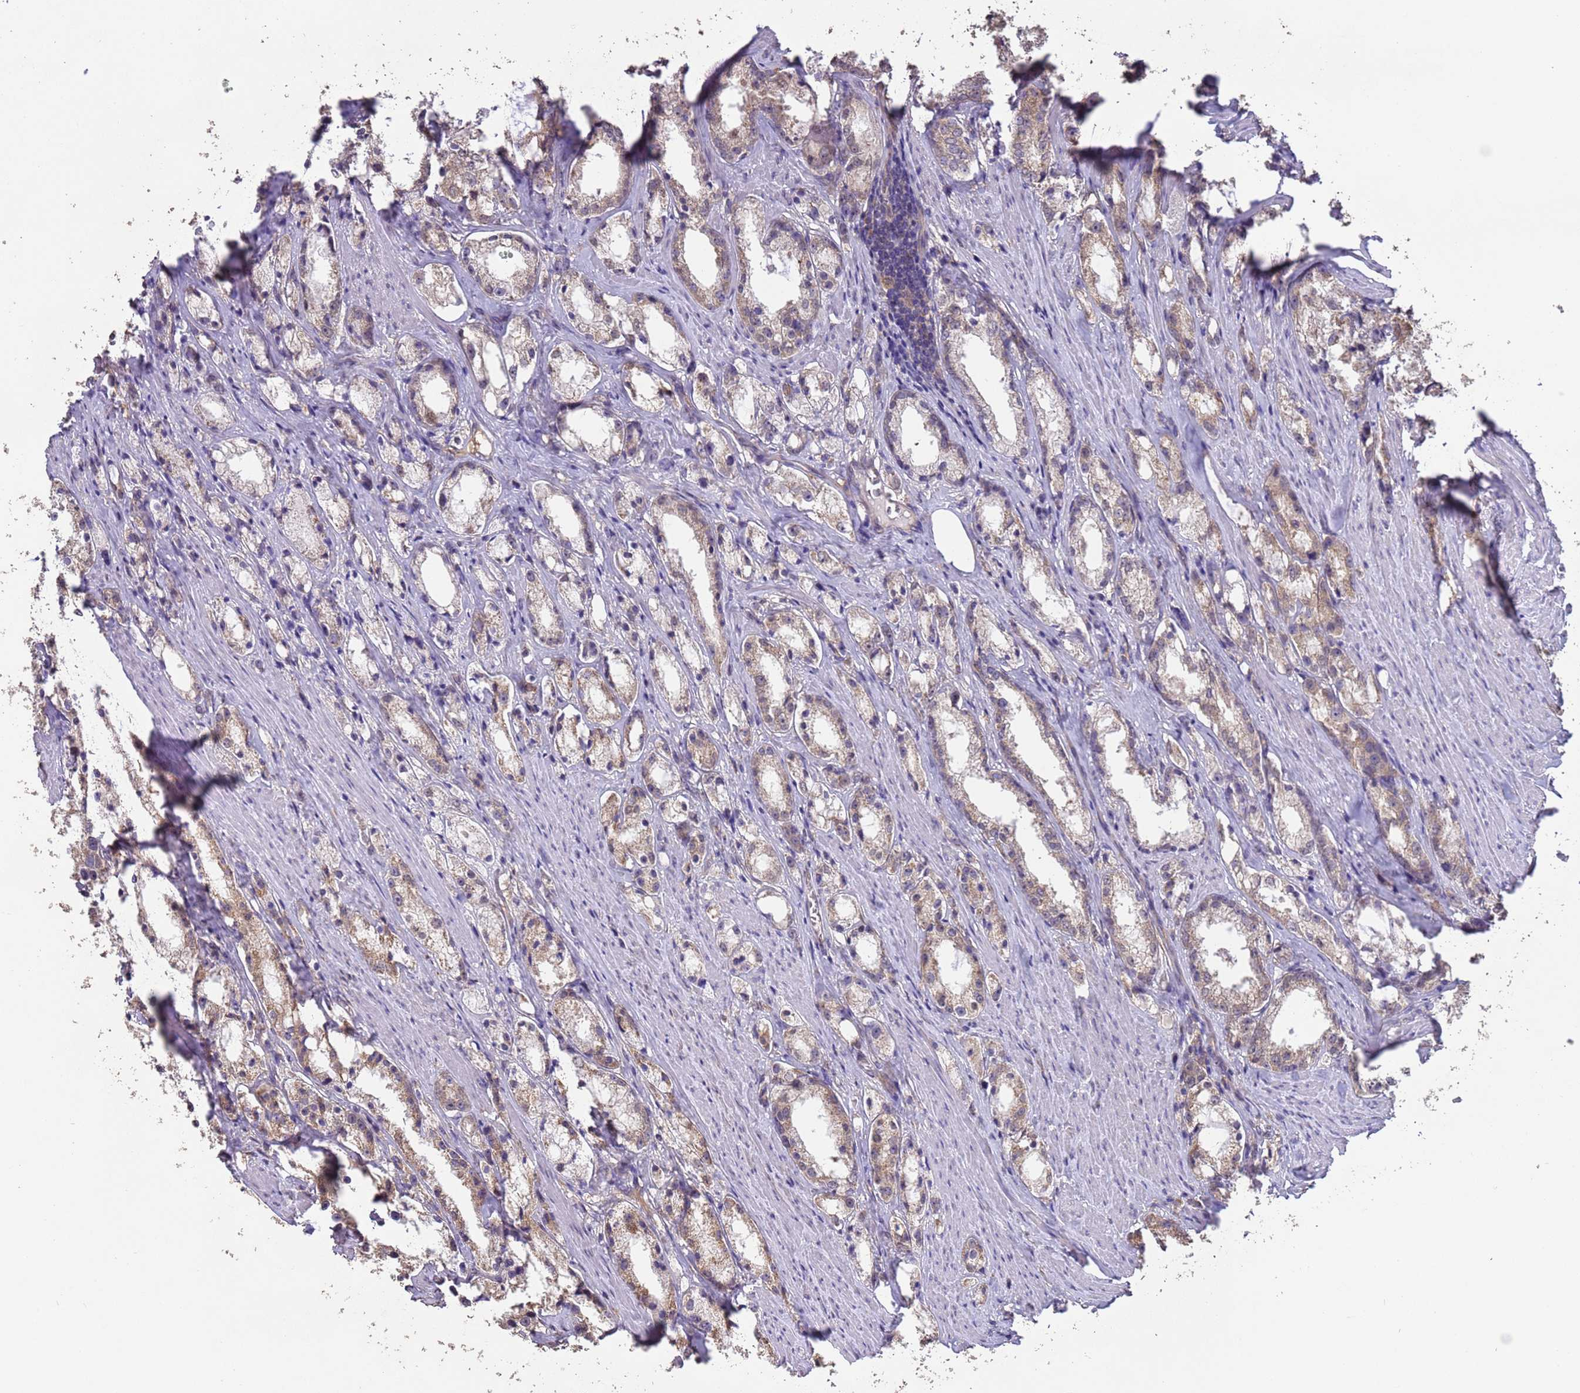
{"staining": {"intensity": "weak", "quantity": "25%-75%", "location": "cytoplasmic/membranous"}, "tissue": "prostate cancer", "cell_type": "Tumor cells", "image_type": "cancer", "snomed": [{"axis": "morphology", "description": "Adenocarcinoma, High grade"}, {"axis": "topography", "description": "Prostate"}], "caption": "IHC micrograph of neoplastic tissue: human prostate adenocarcinoma (high-grade) stained using immunohistochemistry (IHC) reveals low levels of weak protein expression localized specifically in the cytoplasmic/membranous of tumor cells, appearing as a cytoplasmic/membranous brown color.", "gene": "NPHP1", "patient": {"sex": "male", "age": 66}}